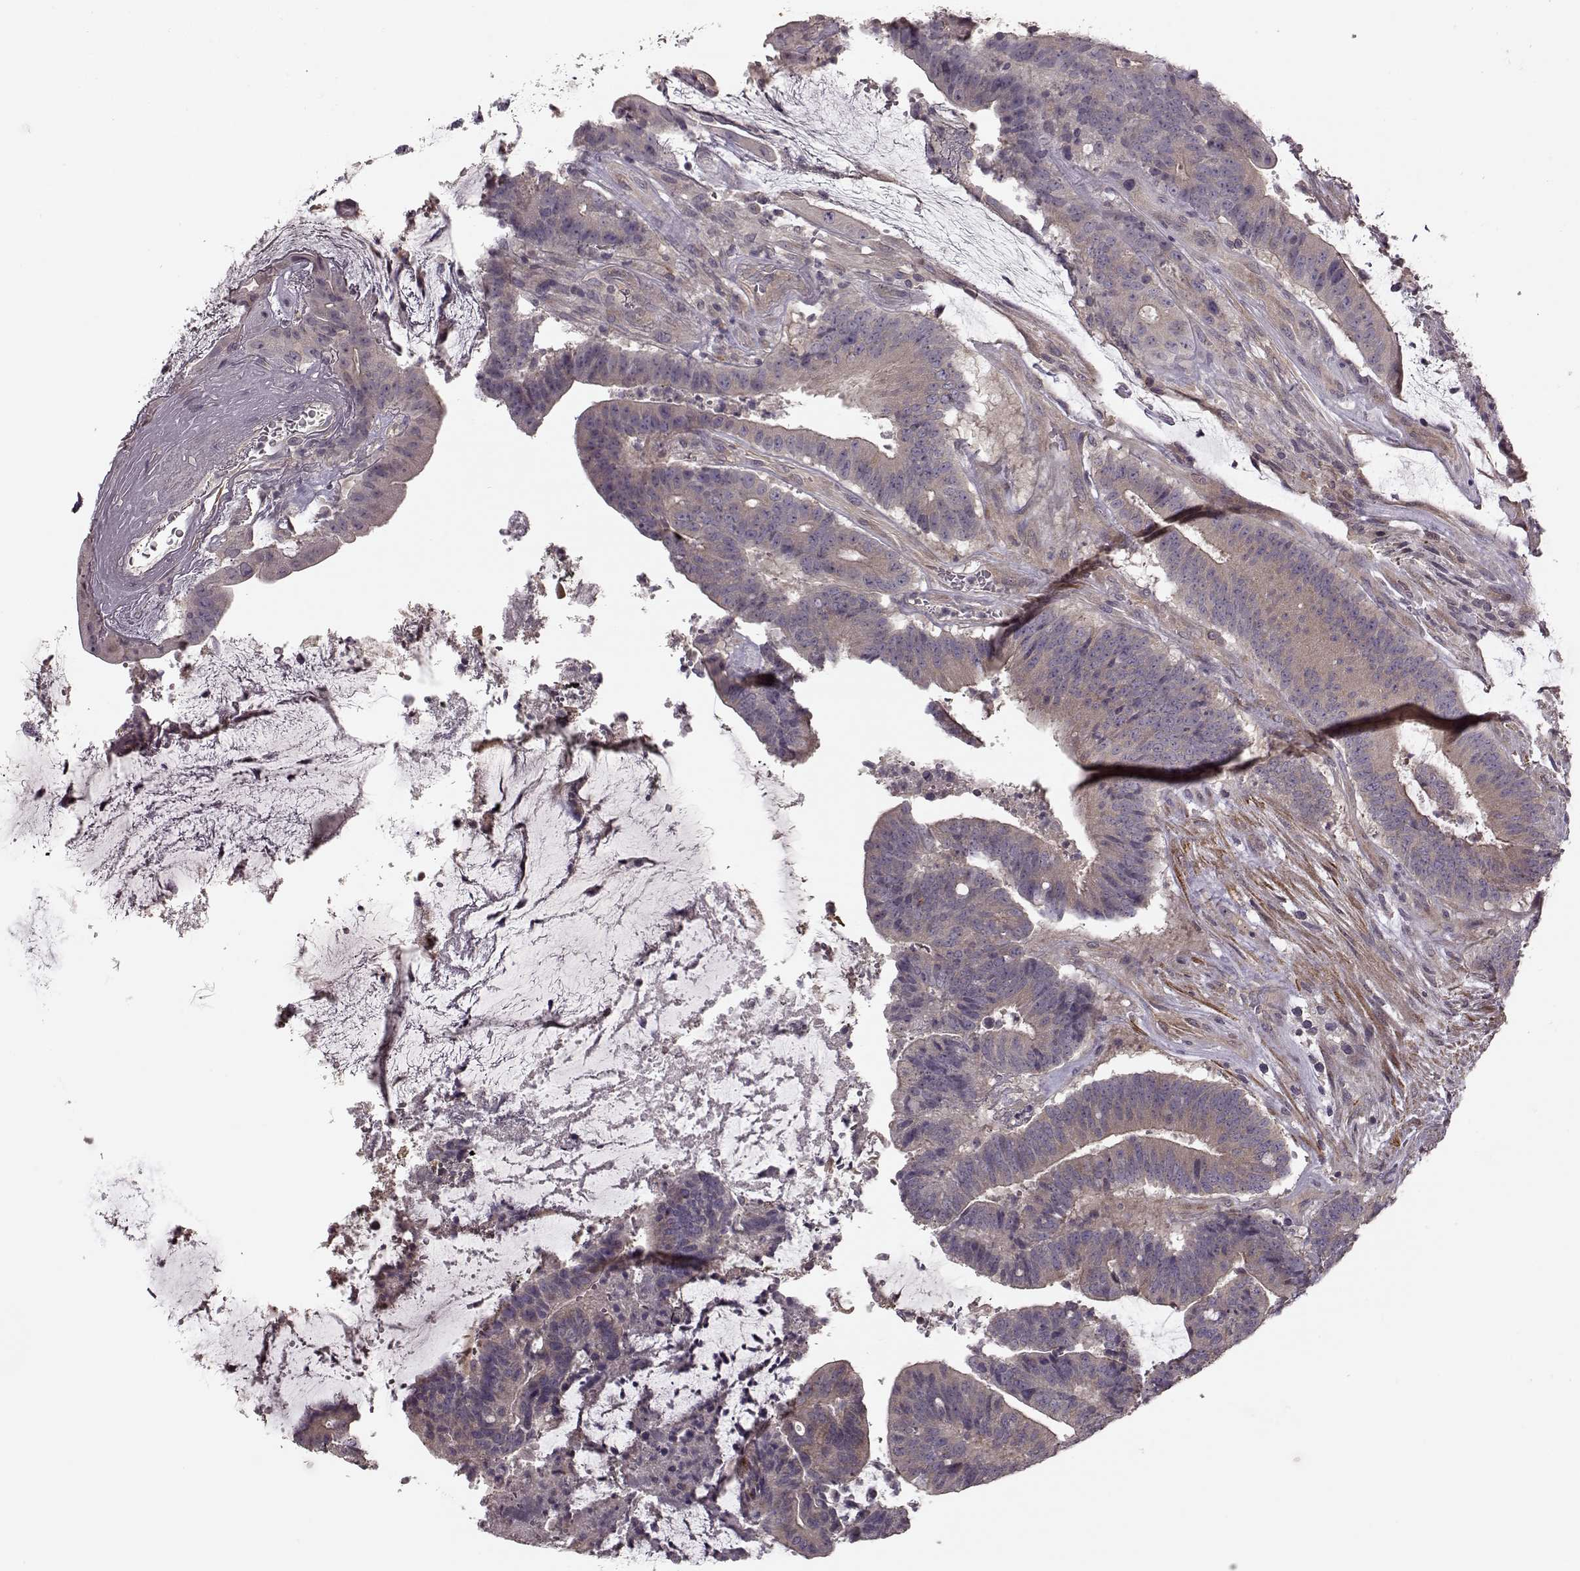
{"staining": {"intensity": "weak", "quantity": "<25%", "location": "cytoplasmic/membranous"}, "tissue": "colorectal cancer", "cell_type": "Tumor cells", "image_type": "cancer", "snomed": [{"axis": "morphology", "description": "Adenocarcinoma, NOS"}, {"axis": "topography", "description": "Colon"}], "caption": "Immunohistochemical staining of human colorectal cancer (adenocarcinoma) exhibits no significant staining in tumor cells.", "gene": "SLAIN2", "patient": {"sex": "female", "age": 43}}